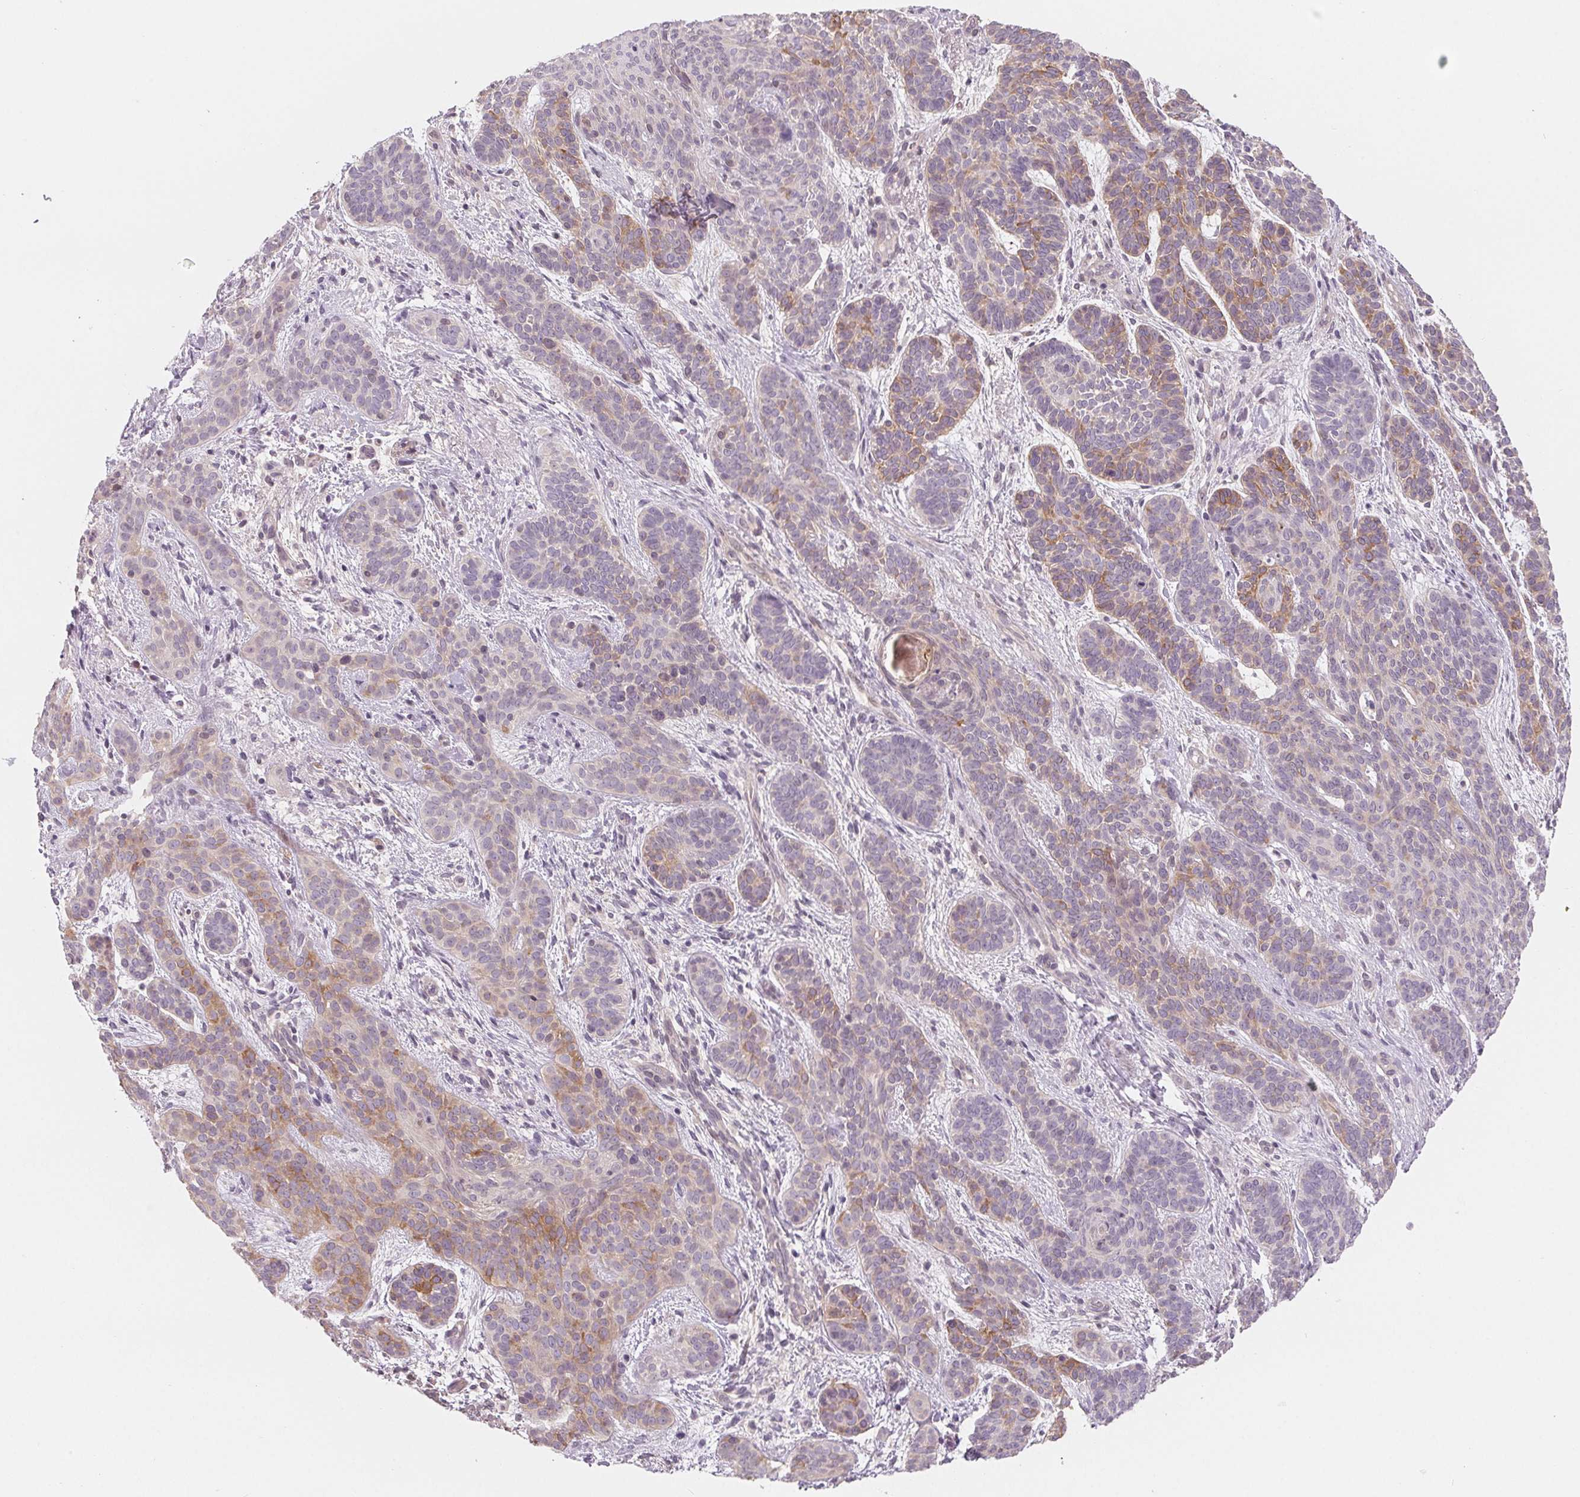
{"staining": {"intensity": "moderate", "quantity": "<25%", "location": "cytoplasmic/membranous"}, "tissue": "skin cancer", "cell_type": "Tumor cells", "image_type": "cancer", "snomed": [{"axis": "morphology", "description": "Basal cell carcinoma"}, {"axis": "topography", "description": "Skin"}], "caption": "Immunohistochemical staining of human skin cancer demonstrates low levels of moderate cytoplasmic/membranous expression in approximately <25% of tumor cells.", "gene": "CFC1", "patient": {"sex": "female", "age": 82}}